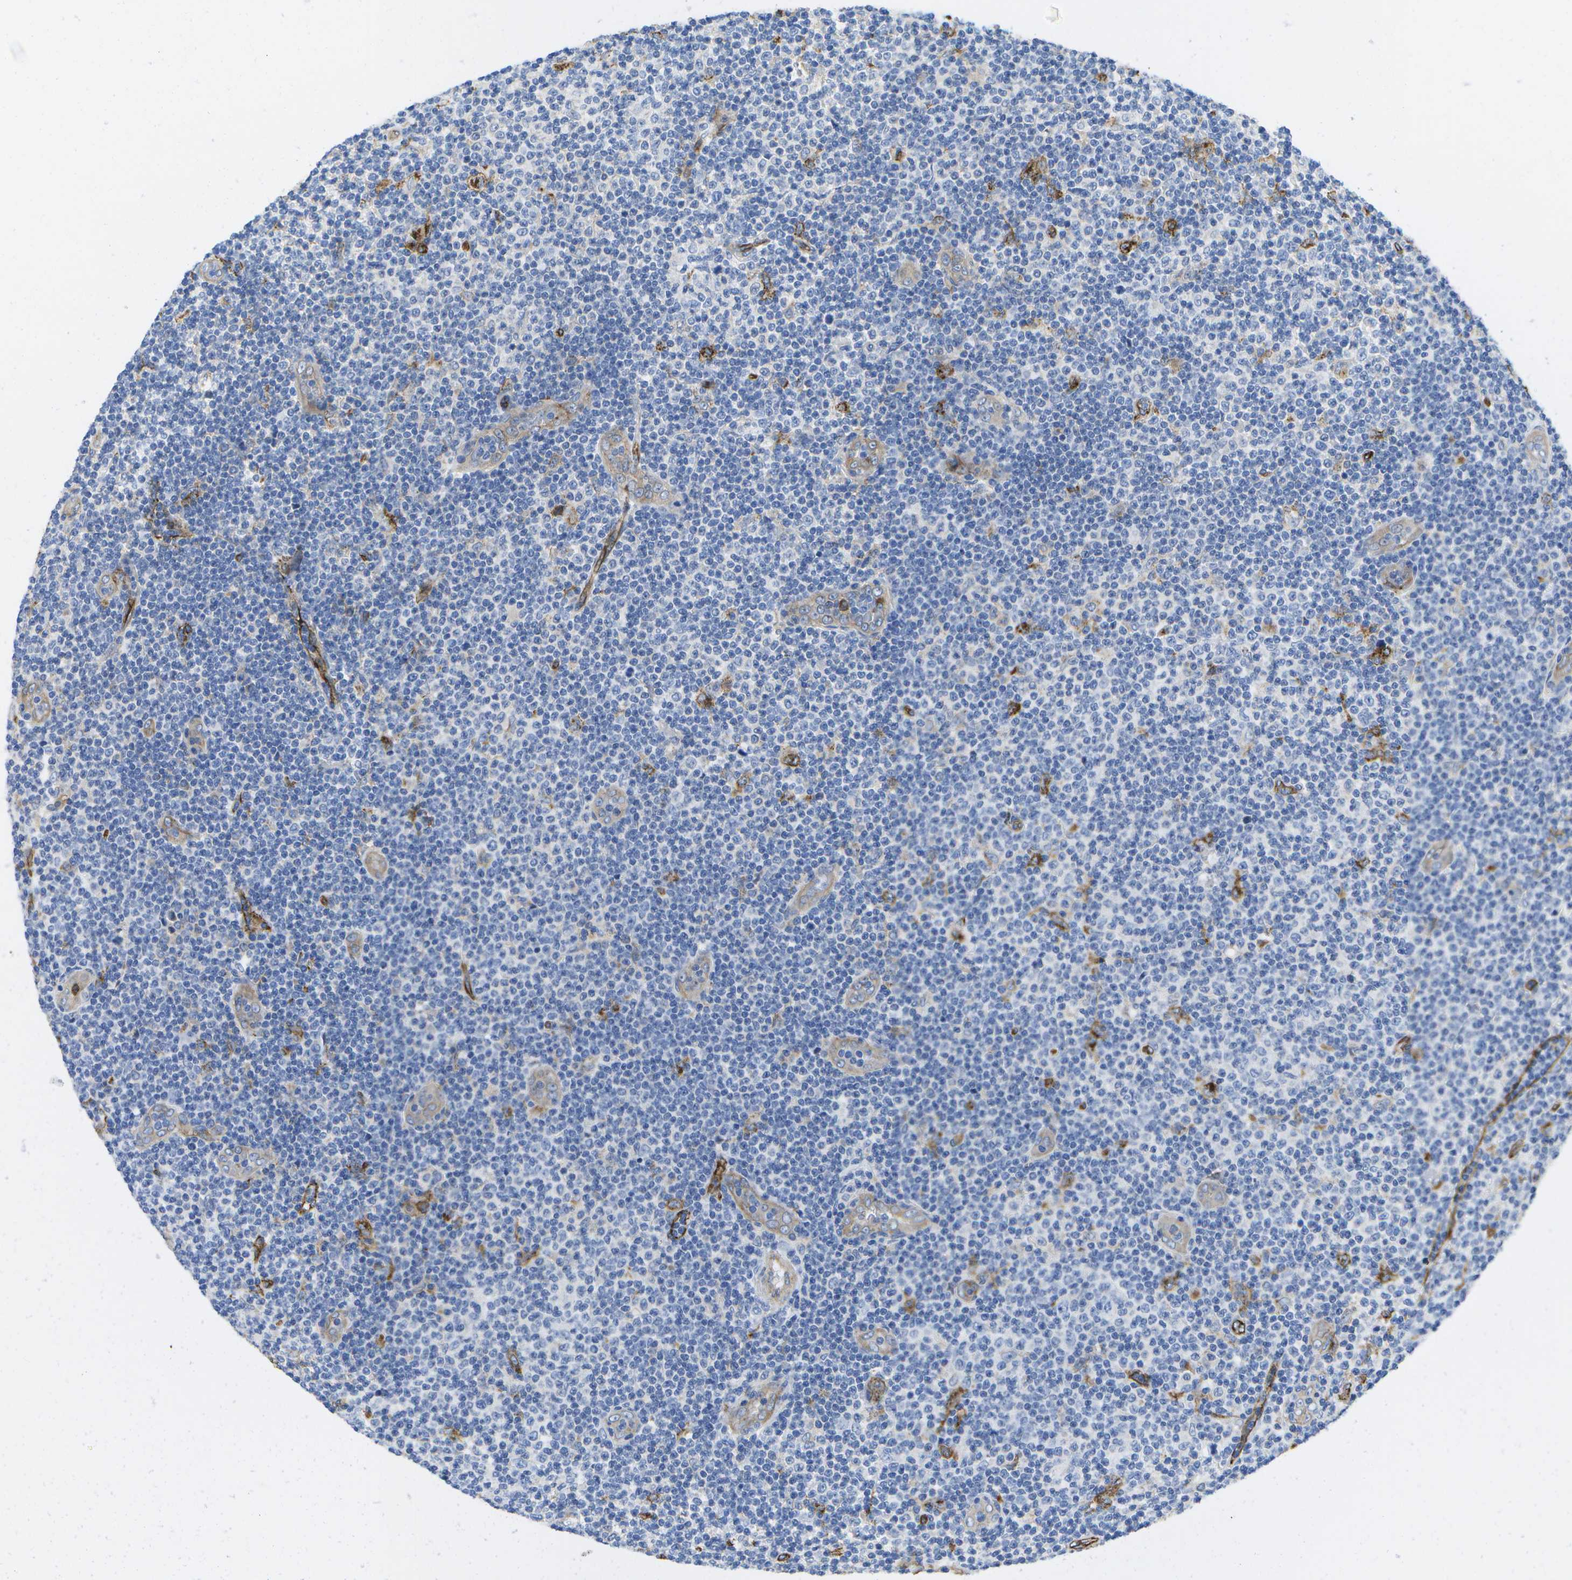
{"staining": {"intensity": "negative", "quantity": "none", "location": "none"}, "tissue": "lymphoma", "cell_type": "Tumor cells", "image_type": "cancer", "snomed": [{"axis": "morphology", "description": "Malignant lymphoma, non-Hodgkin's type, Low grade"}, {"axis": "topography", "description": "Lymph node"}], "caption": "DAB immunohistochemical staining of human malignant lymphoma, non-Hodgkin's type (low-grade) exhibits no significant staining in tumor cells.", "gene": "DYSF", "patient": {"sex": "male", "age": 83}}